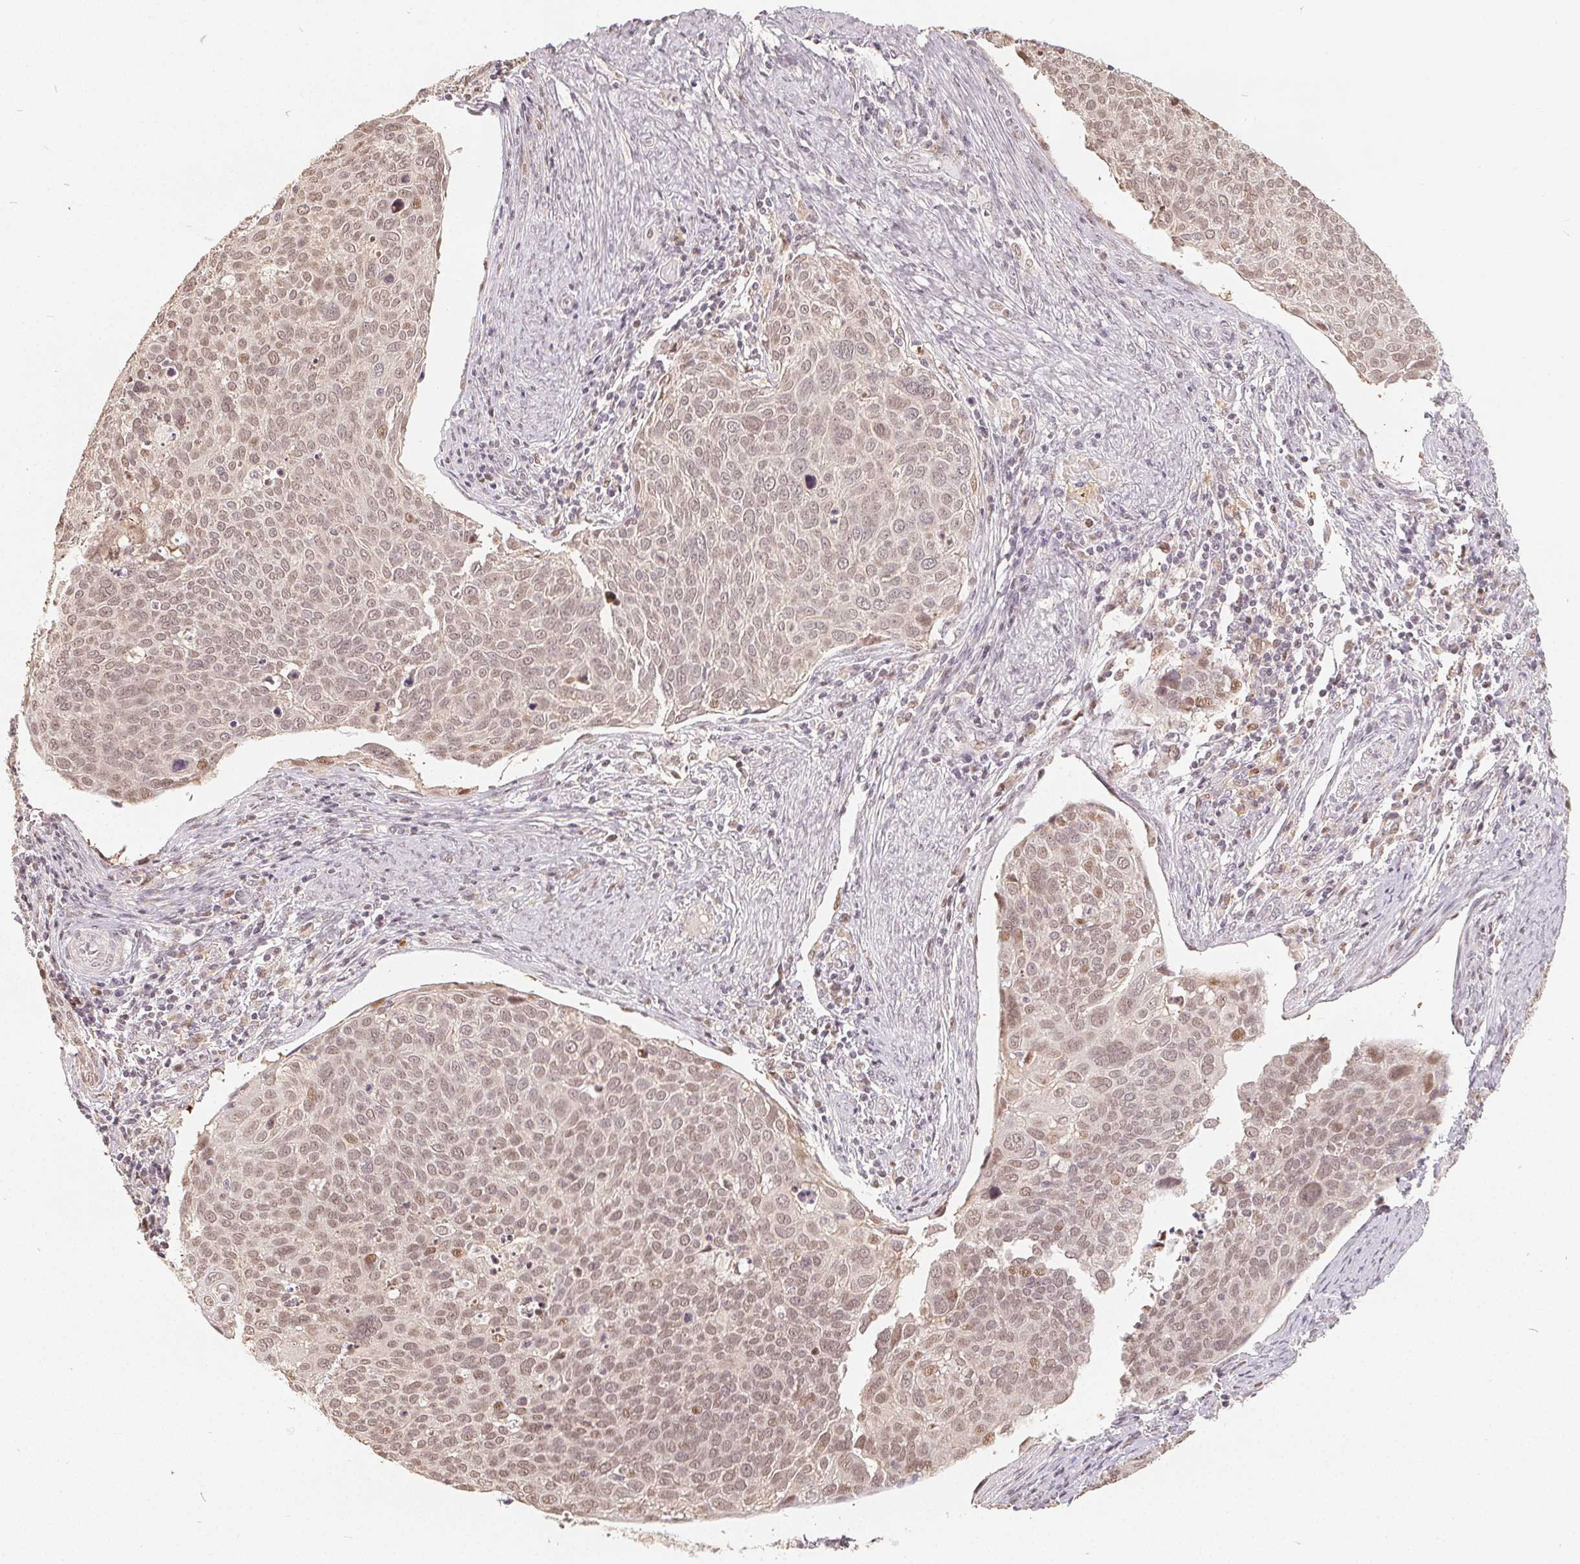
{"staining": {"intensity": "weak", "quantity": ">75%", "location": "nuclear"}, "tissue": "cervical cancer", "cell_type": "Tumor cells", "image_type": "cancer", "snomed": [{"axis": "morphology", "description": "Squamous cell carcinoma, NOS"}, {"axis": "topography", "description": "Cervix"}], "caption": "Immunohistochemistry (DAB) staining of human cervical squamous cell carcinoma displays weak nuclear protein expression in about >75% of tumor cells.", "gene": "CCDC138", "patient": {"sex": "female", "age": 39}}